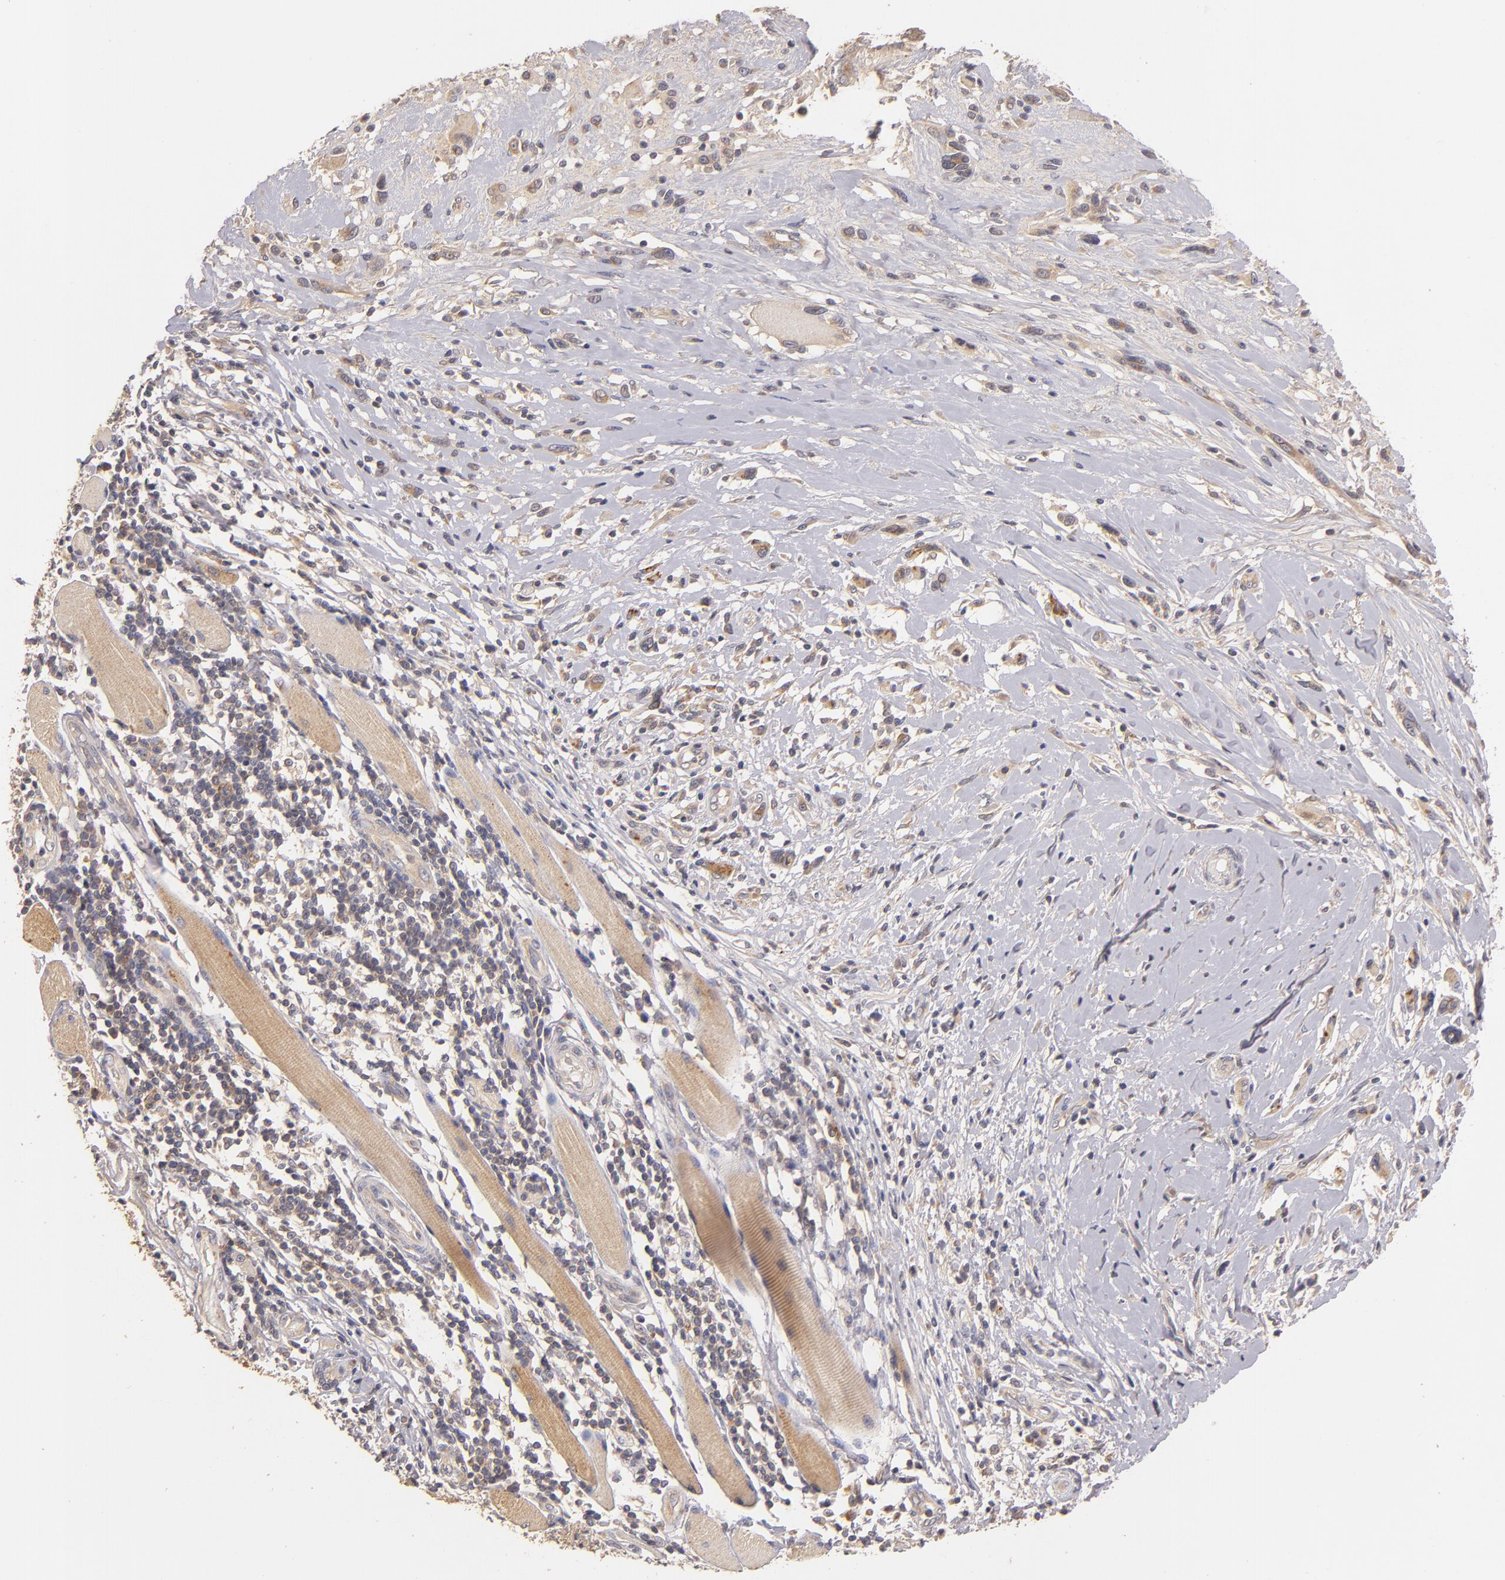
{"staining": {"intensity": "moderate", "quantity": "25%-75%", "location": "cytoplasmic/membranous"}, "tissue": "melanoma", "cell_type": "Tumor cells", "image_type": "cancer", "snomed": [{"axis": "morphology", "description": "Malignant melanoma, NOS"}, {"axis": "topography", "description": "Skin"}], "caption": "DAB immunohistochemical staining of malignant melanoma demonstrates moderate cytoplasmic/membranous protein staining in approximately 25%-75% of tumor cells.", "gene": "UPF3B", "patient": {"sex": "male", "age": 91}}